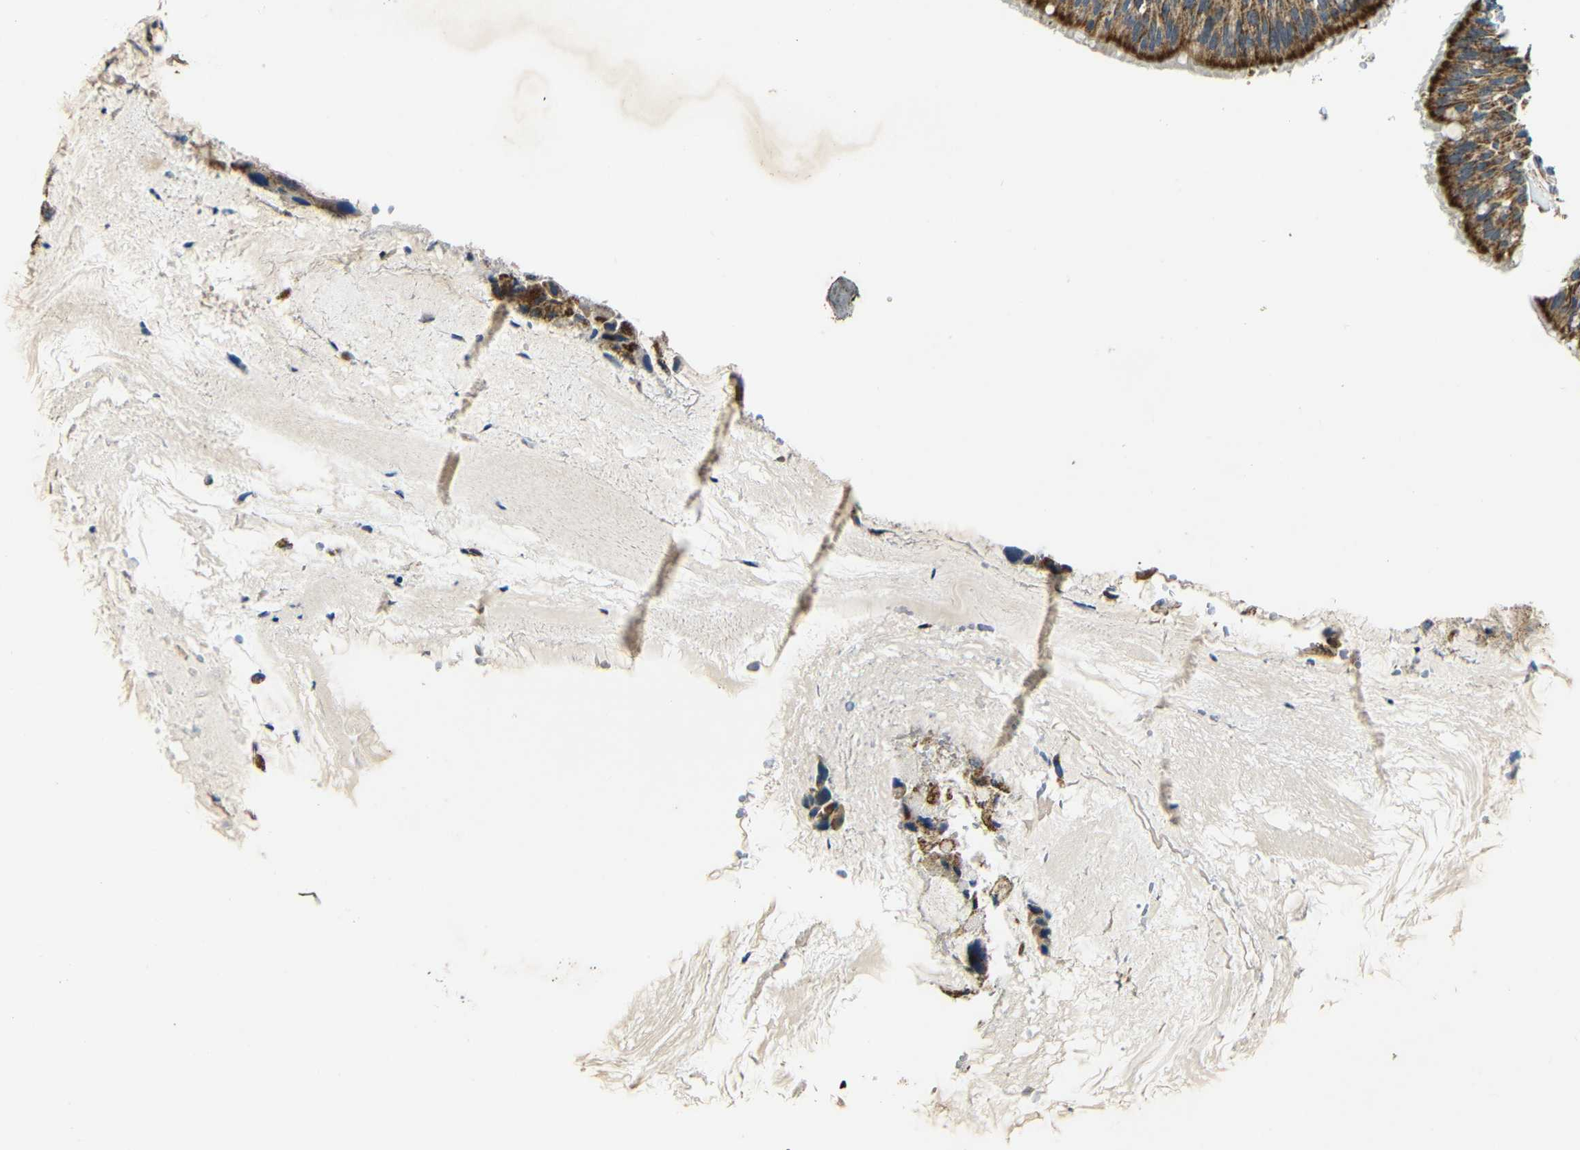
{"staining": {"intensity": "moderate", "quantity": ">75%", "location": "cytoplasmic/membranous"}, "tissue": "bronchus", "cell_type": "Respiratory epithelial cells", "image_type": "normal", "snomed": [{"axis": "morphology", "description": "Normal tissue, NOS"}, {"axis": "morphology", "description": "Adenocarcinoma, NOS"}, {"axis": "morphology", "description": "Adenocarcinoma, metastatic, NOS"}, {"axis": "topography", "description": "Lymph node"}, {"axis": "topography", "description": "Bronchus"}, {"axis": "topography", "description": "Lung"}], "caption": "Bronchus stained with immunohistochemistry (IHC) exhibits moderate cytoplasmic/membranous positivity in approximately >75% of respiratory epithelial cells. (IHC, brightfield microscopy, high magnification).", "gene": "NR3C2", "patient": {"sex": "female", "age": 54}}